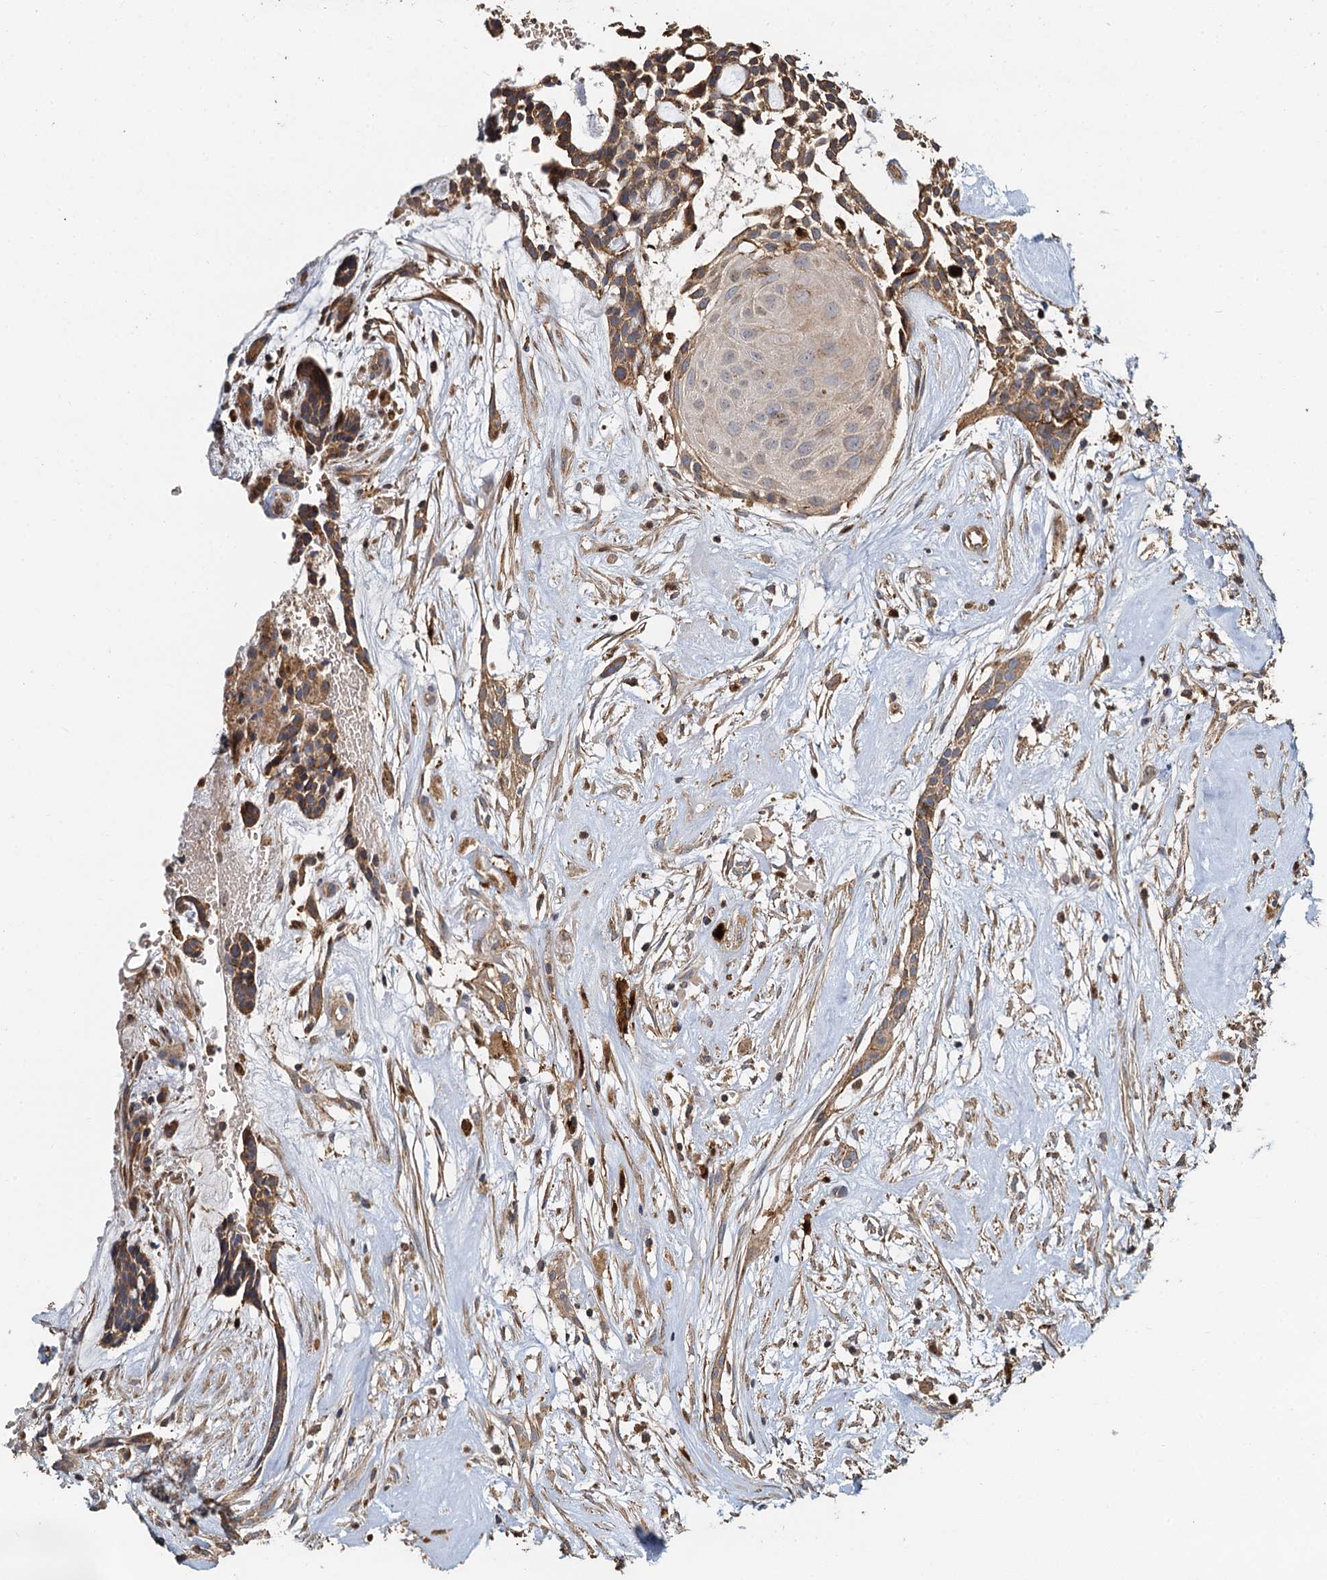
{"staining": {"intensity": "moderate", "quantity": ">75%", "location": "cytoplasmic/membranous"}, "tissue": "head and neck cancer", "cell_type": "Tumor cells", "image_type": "cancer", "snomed": [{"axis": "morphology", "description": "Adenocarcinoma, NOS"}, {"axis": "topography", "description": "Subcutis"}, {"axis": "topography", "description": "Head-Neck"}], "caption": "Head and neck cancer (adenocarcinoma) was stained to show a protein in brown. There is medium levels of moderate cytoplasmic/membranous positivity in approximately >75% of tumor cells.", "gene": "SDS", "patient": {"sex": "female", "age": 73}}